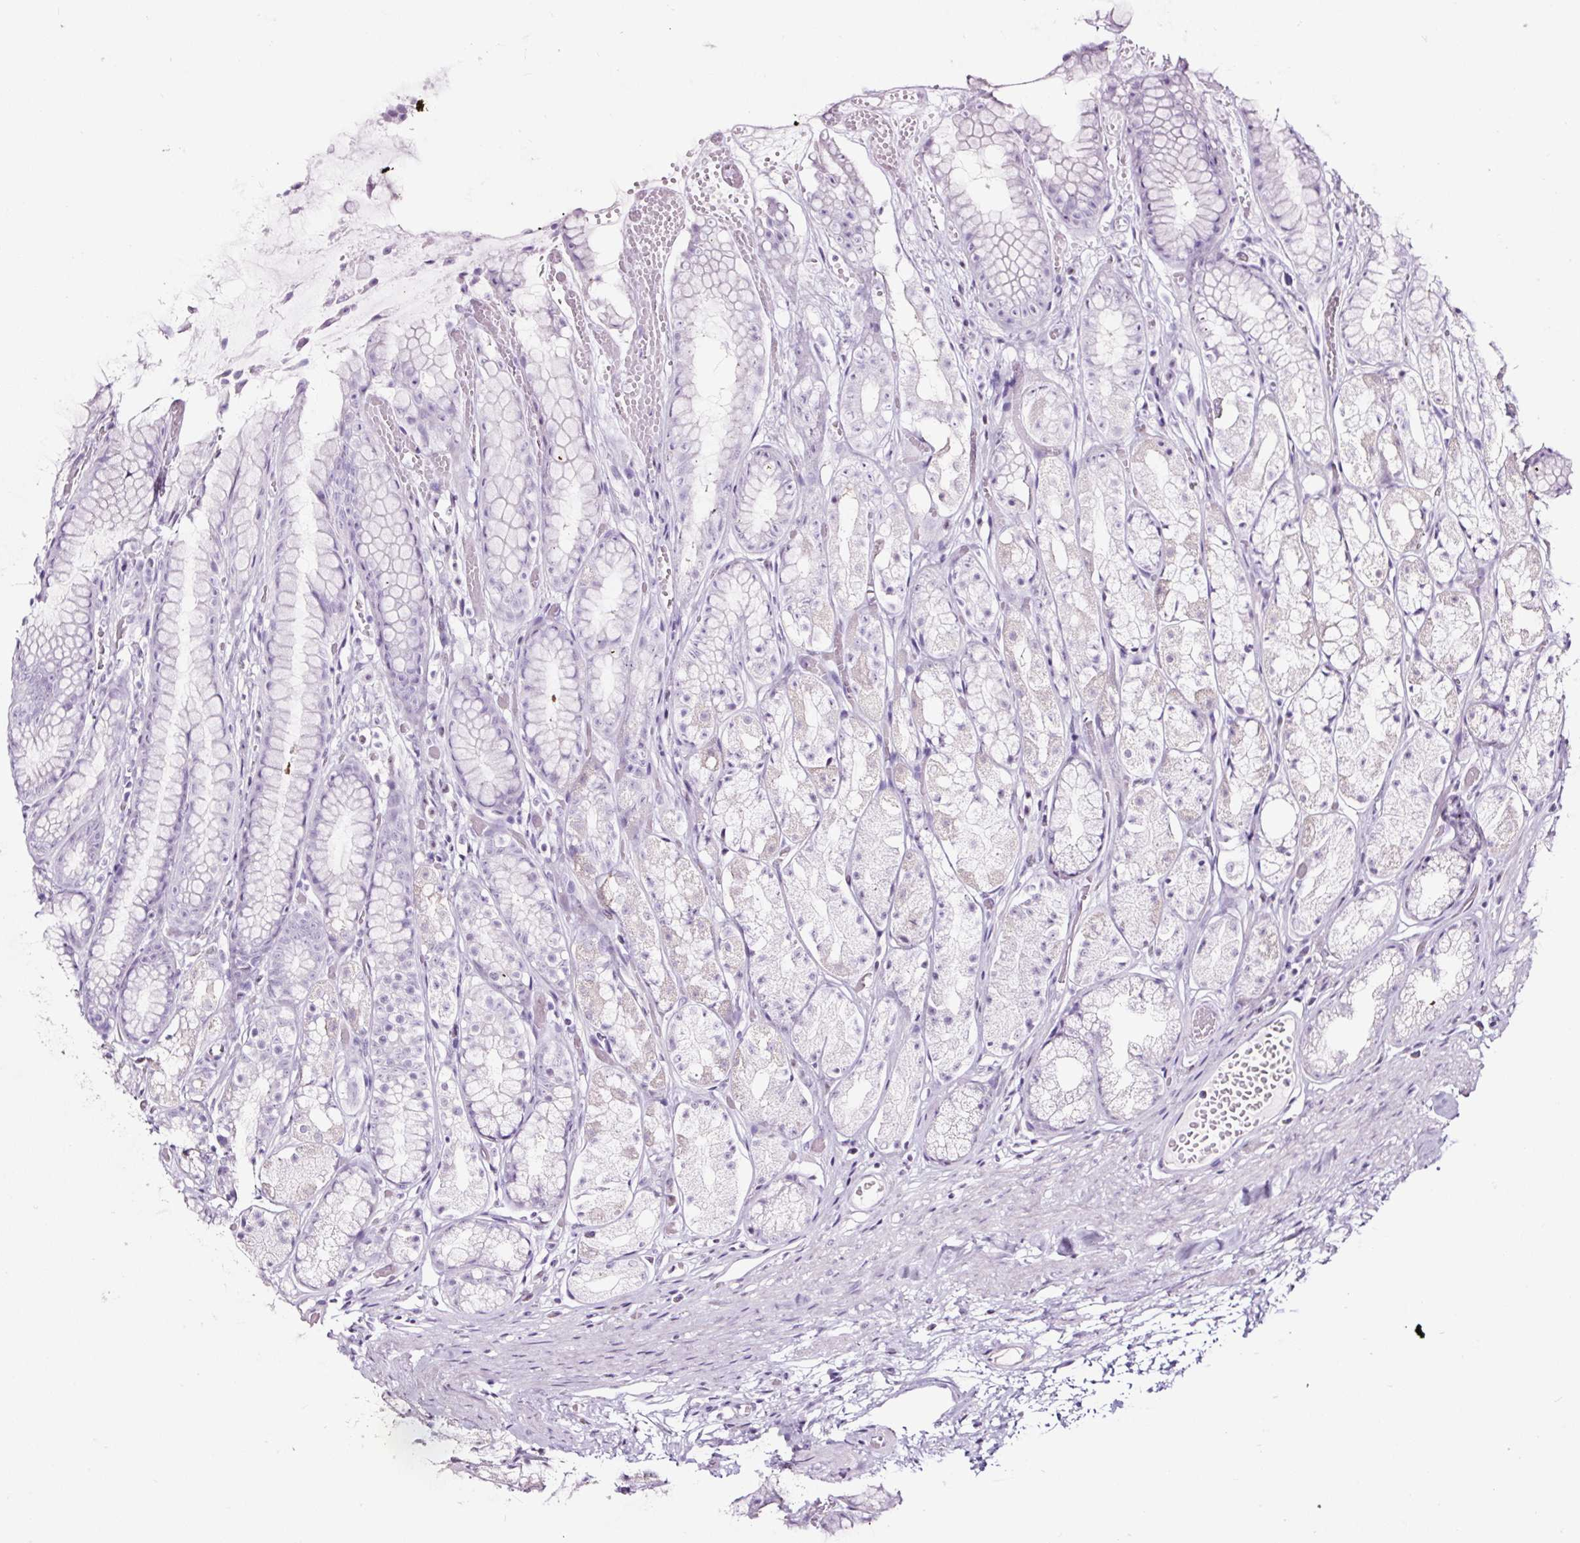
{"staining": {"intensity": "negative", "quantity": "none", "location": "none"}, "tissue": "stomach", "cell_type": "Glandular cells", "image_type": "normal", "snomed": [{"axis": "morphology", "description": "Normal tissue, NOS"}, {"axis": "topography", "description": "Smooth muscle"}, {"axis": "topography", "description": "Stomach"}], "caption": "IHC image of normal stomach stained for a protein (brown), which exhibits no positivity in glandular cells. (IHC, brightfield microscopy, high magnification).", "gene": "NPHS2", "patient": {"sex": "male", "age": 70}}